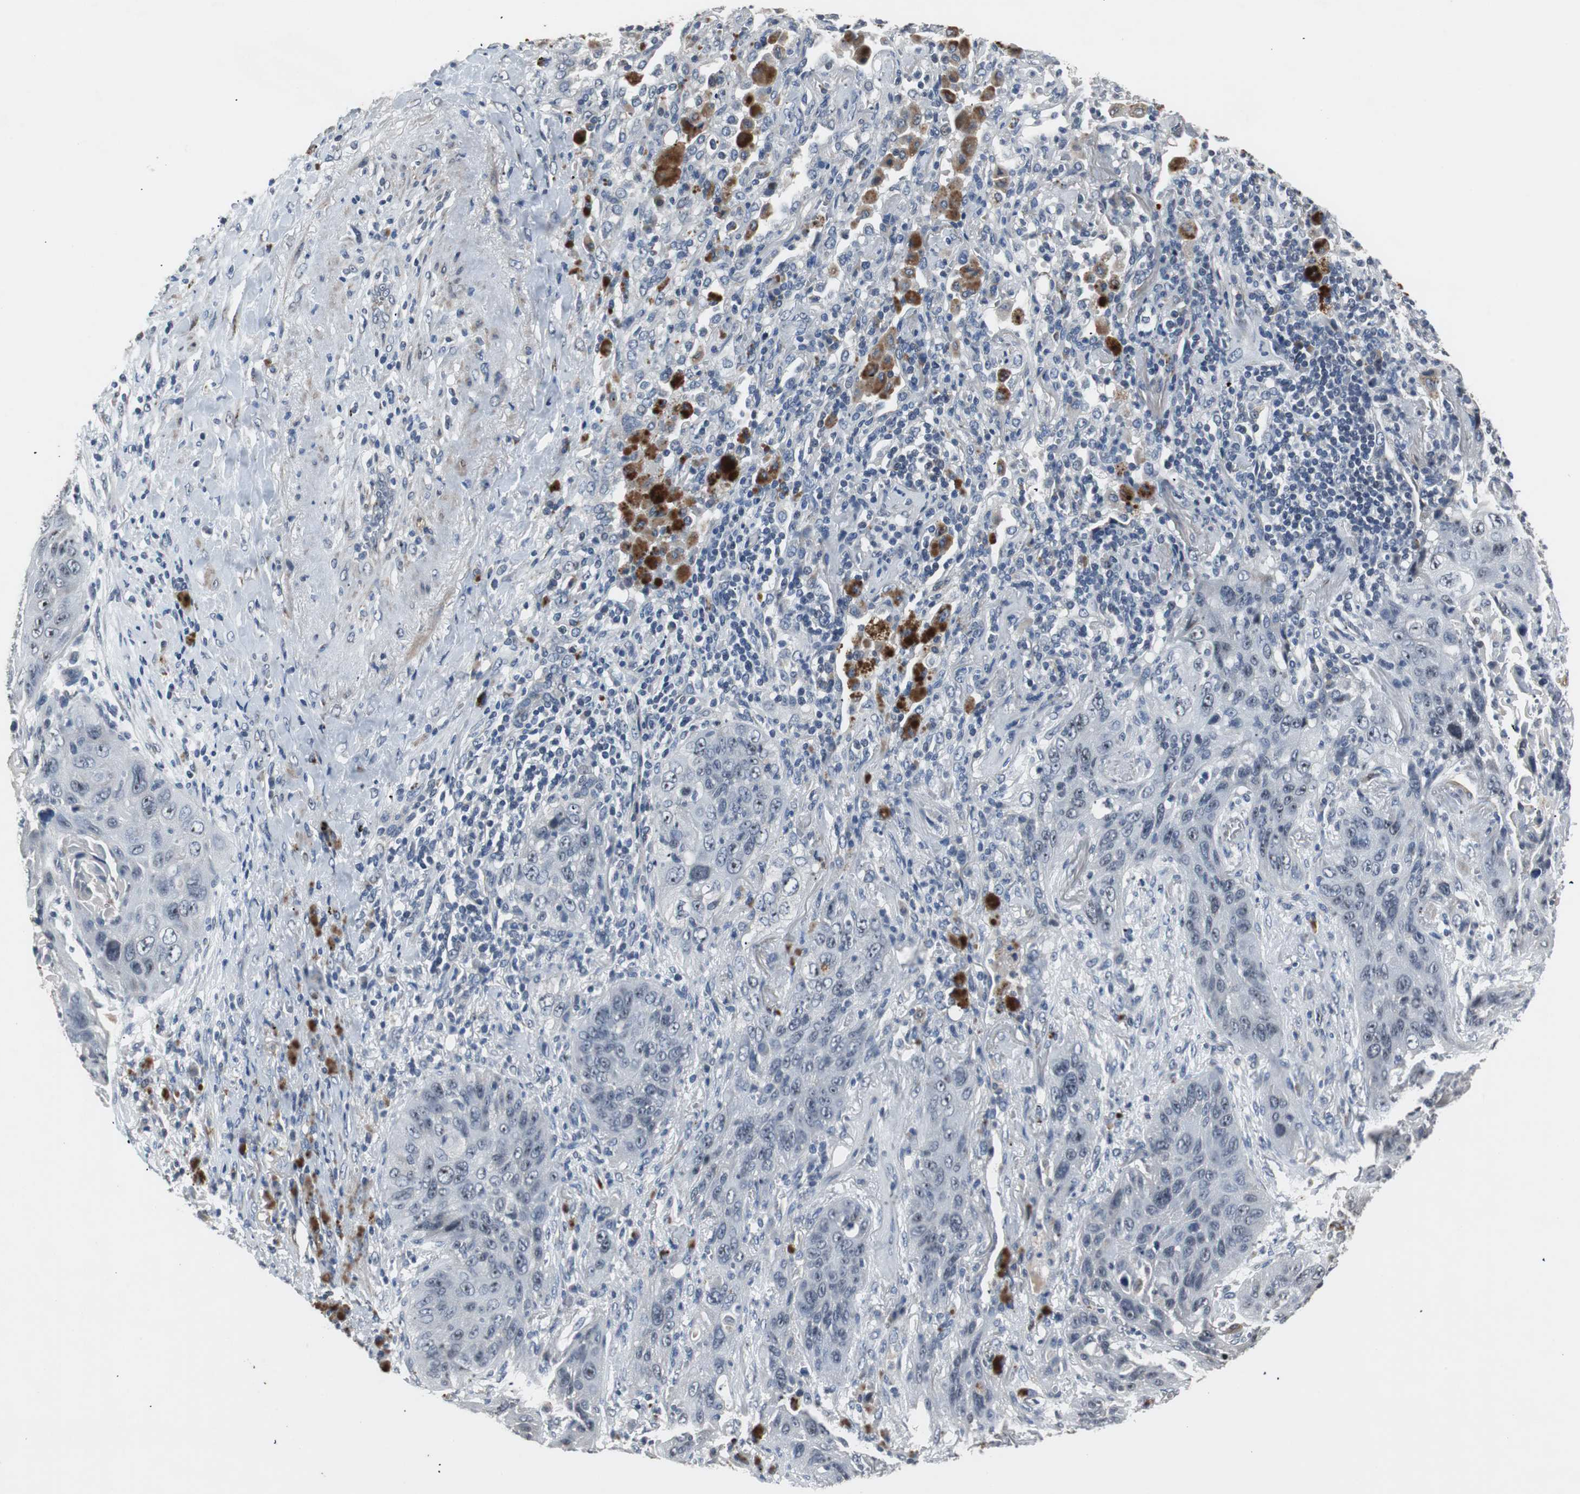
{"staining": {"intensity": "negative", "quantity": "none", "location": "none"}, "tissue": "lung cancer", "cell_type": "Tumor cells", "image_type": "cancer", "snomed": [{"axis": "morphology", "description": "Squamous cell carcinoma, NOS"}, {"axis": "topography", "description": "Lung"}], "caption": "DAB (3,3'-diaminobenzidine) immunohistochemical staining of human lung cancer exhibits no significant staining in tumor cells.", "gene": "PCYT1B", "patient": {"sex": "female", "age": 67}}